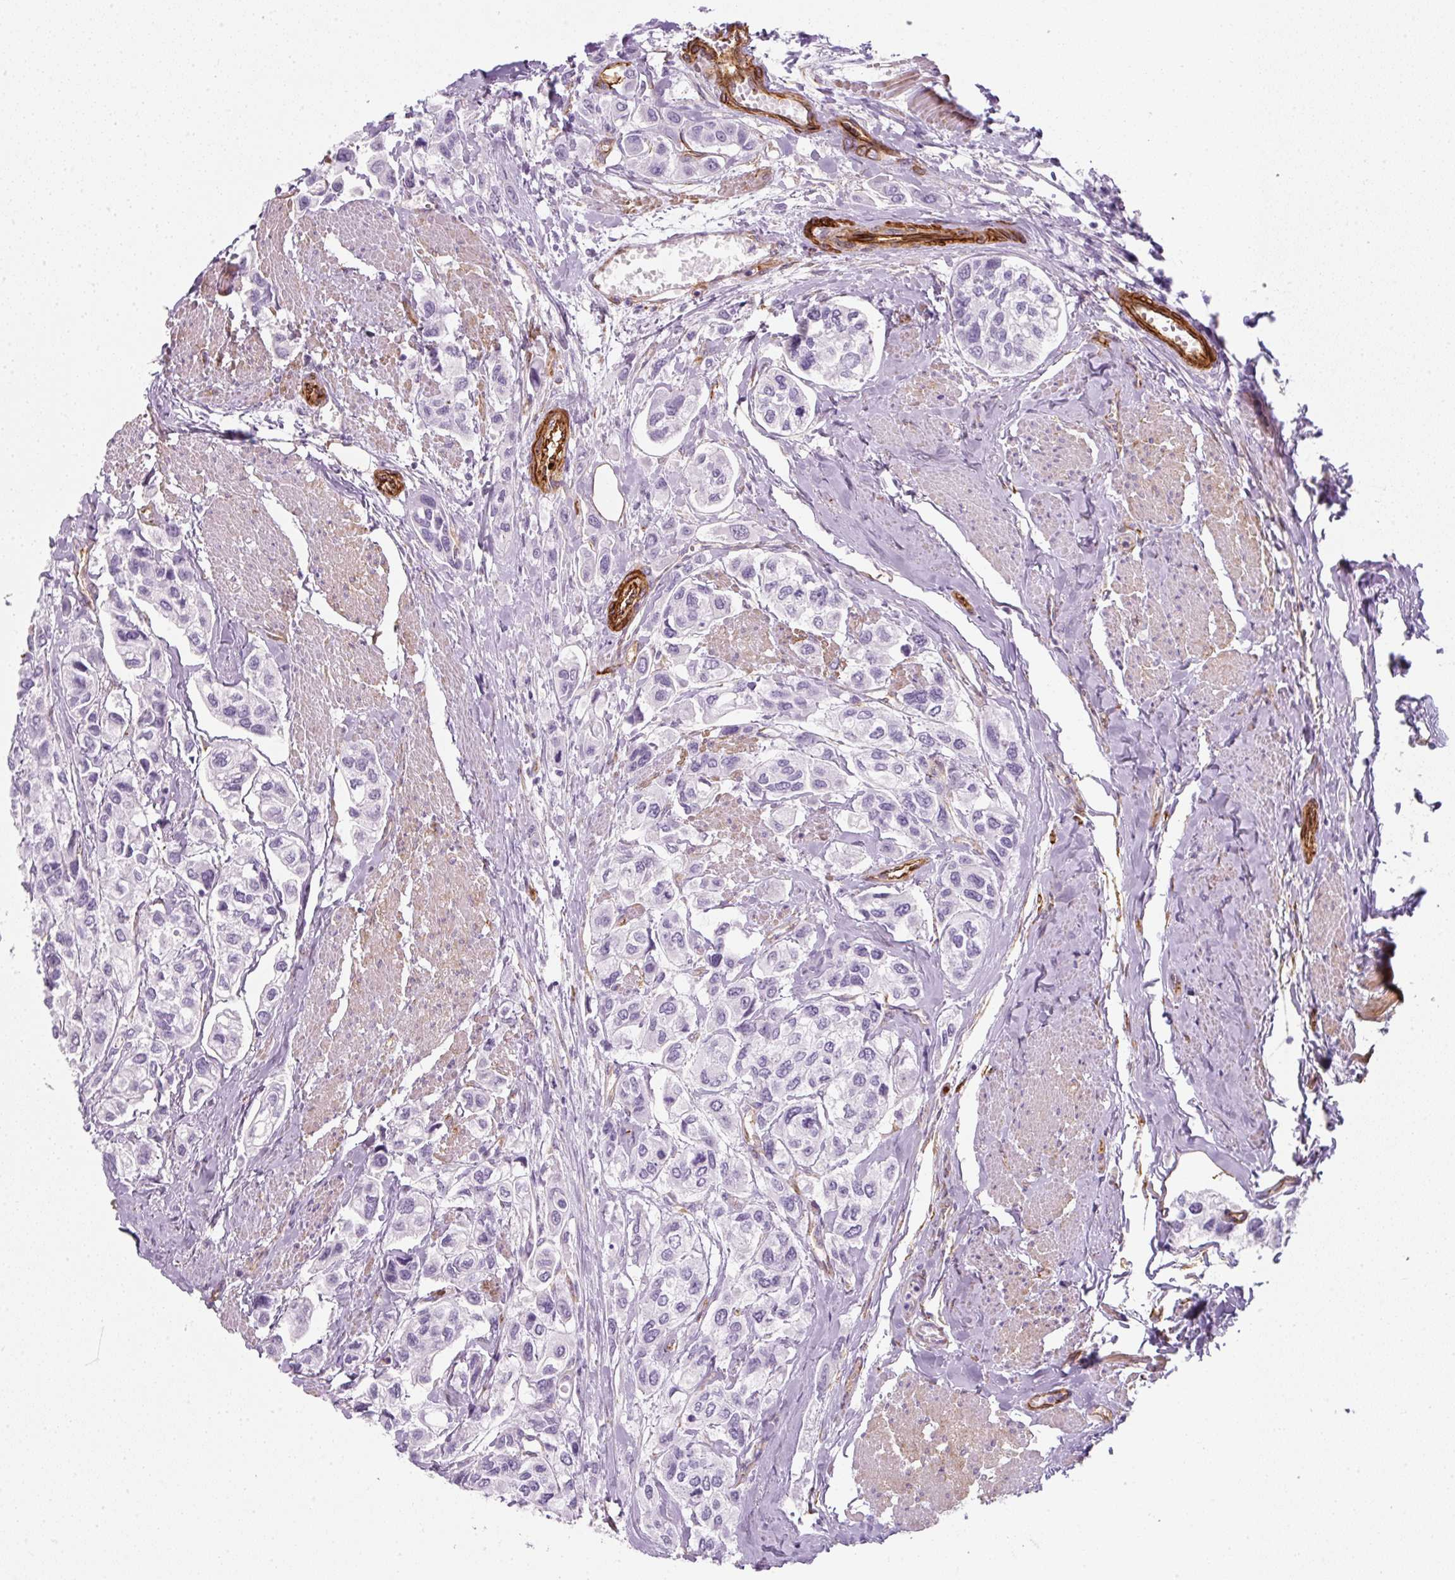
{"staining": {"intensity": "negative", "quantity": "none", "location": "none"}, "tissue": "urothelial cancer", "cell_type": "Tumor cells", "image_type": "cancer", "snomed": [{"axis": "morphology", "description": "Urothelial carcinoma, High grade"}, {"axis": "topography", "description": "Urinary bladder"}], "caption": "There is no significant staining in tumor cells of urothelial cancer.", "gene": "CAVIN3", "patient": {"sex": "male", "age": 67}}